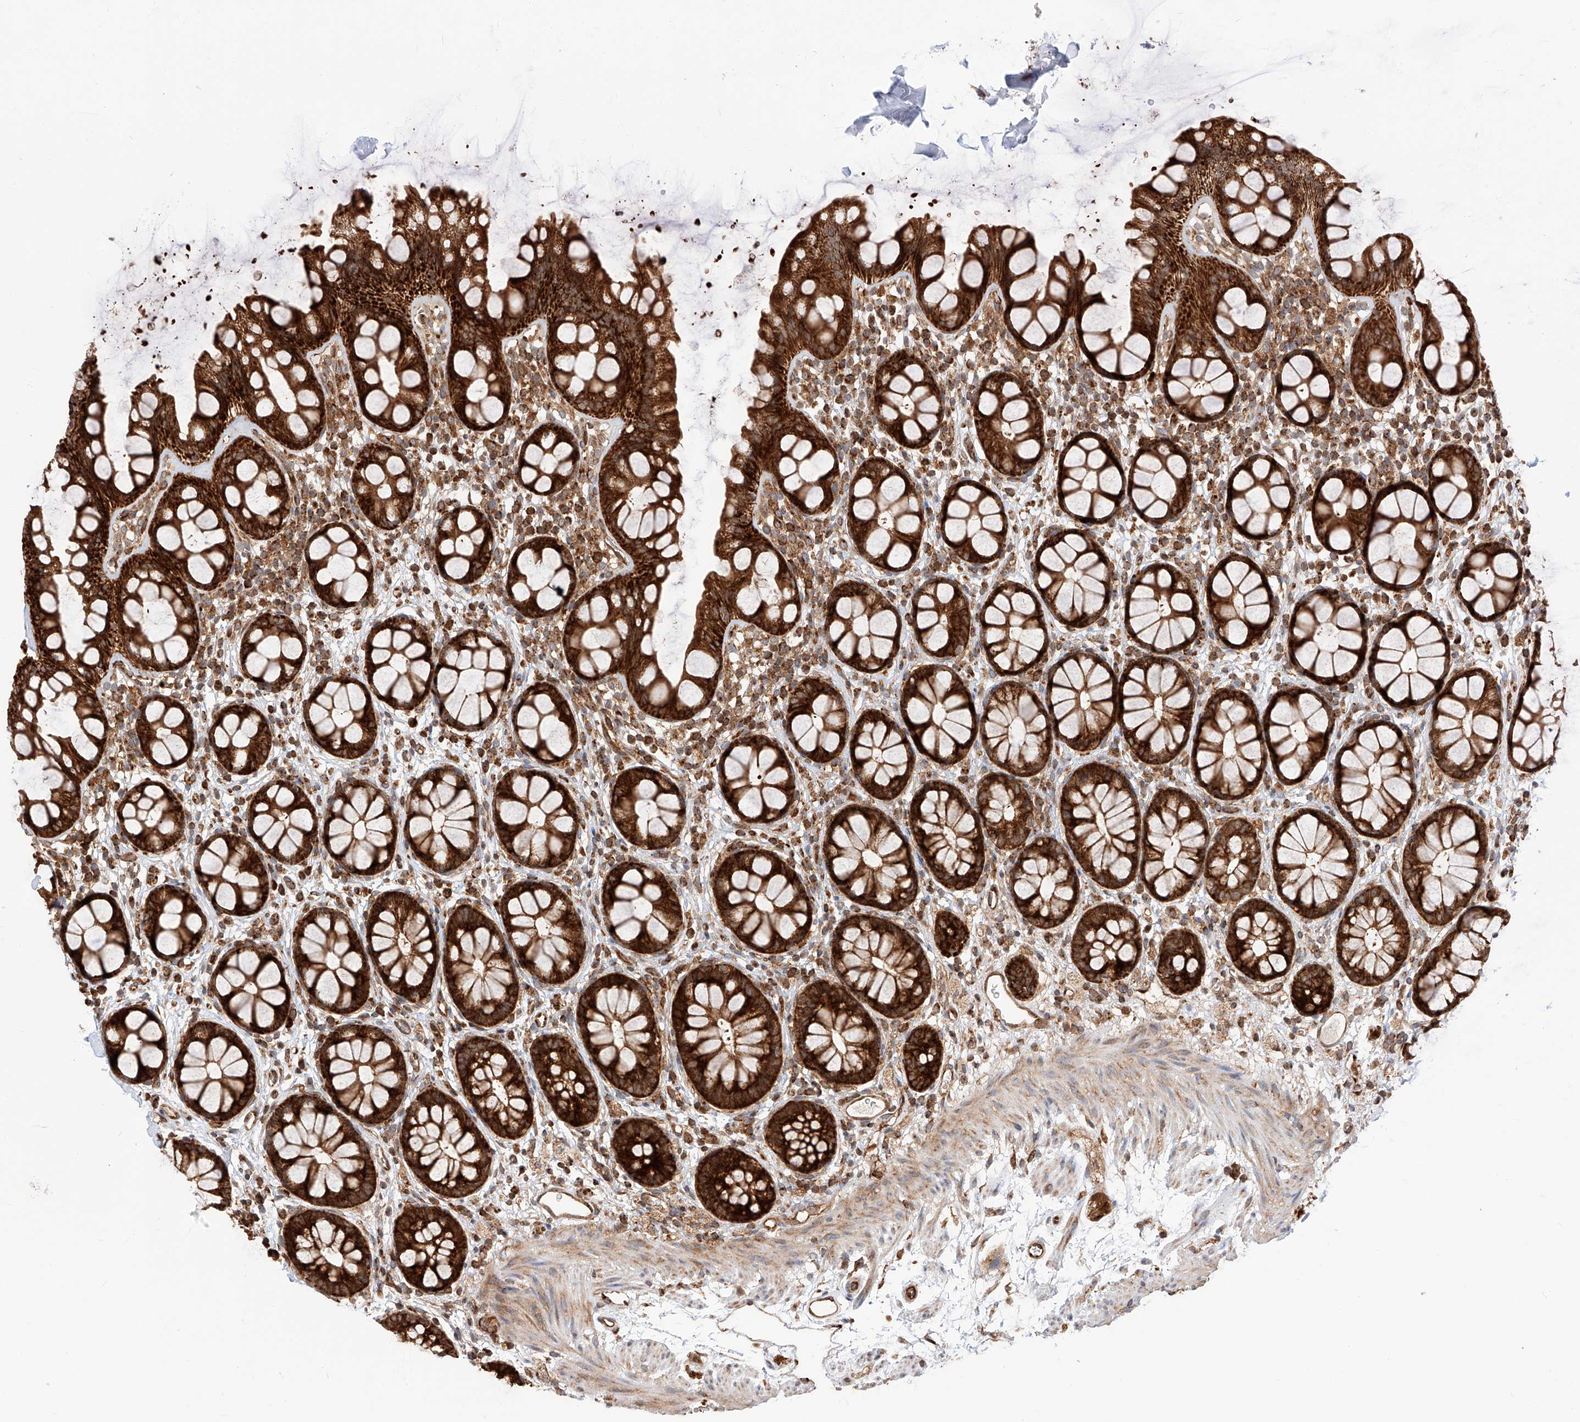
{"staining": {"intensity": "strong", "quantity": ">75%", "location": "cytoplasmic/membranous"}, "tissue": "rectum", "cell_type": "Glandular cells", "image_type": "normal", "snomed": [{"axis": "morphology", "description": "Normal tissue, NOS"}, {"axis": "topography", "description": "Rectum"}], "caption": "This is an image of IHC staining of benign rectum, which shows strong staining in the cytoplasmic/membranous of glandular cells.", "gene": "ISCA2", "patient": {"sex": "female", "age": 65}}